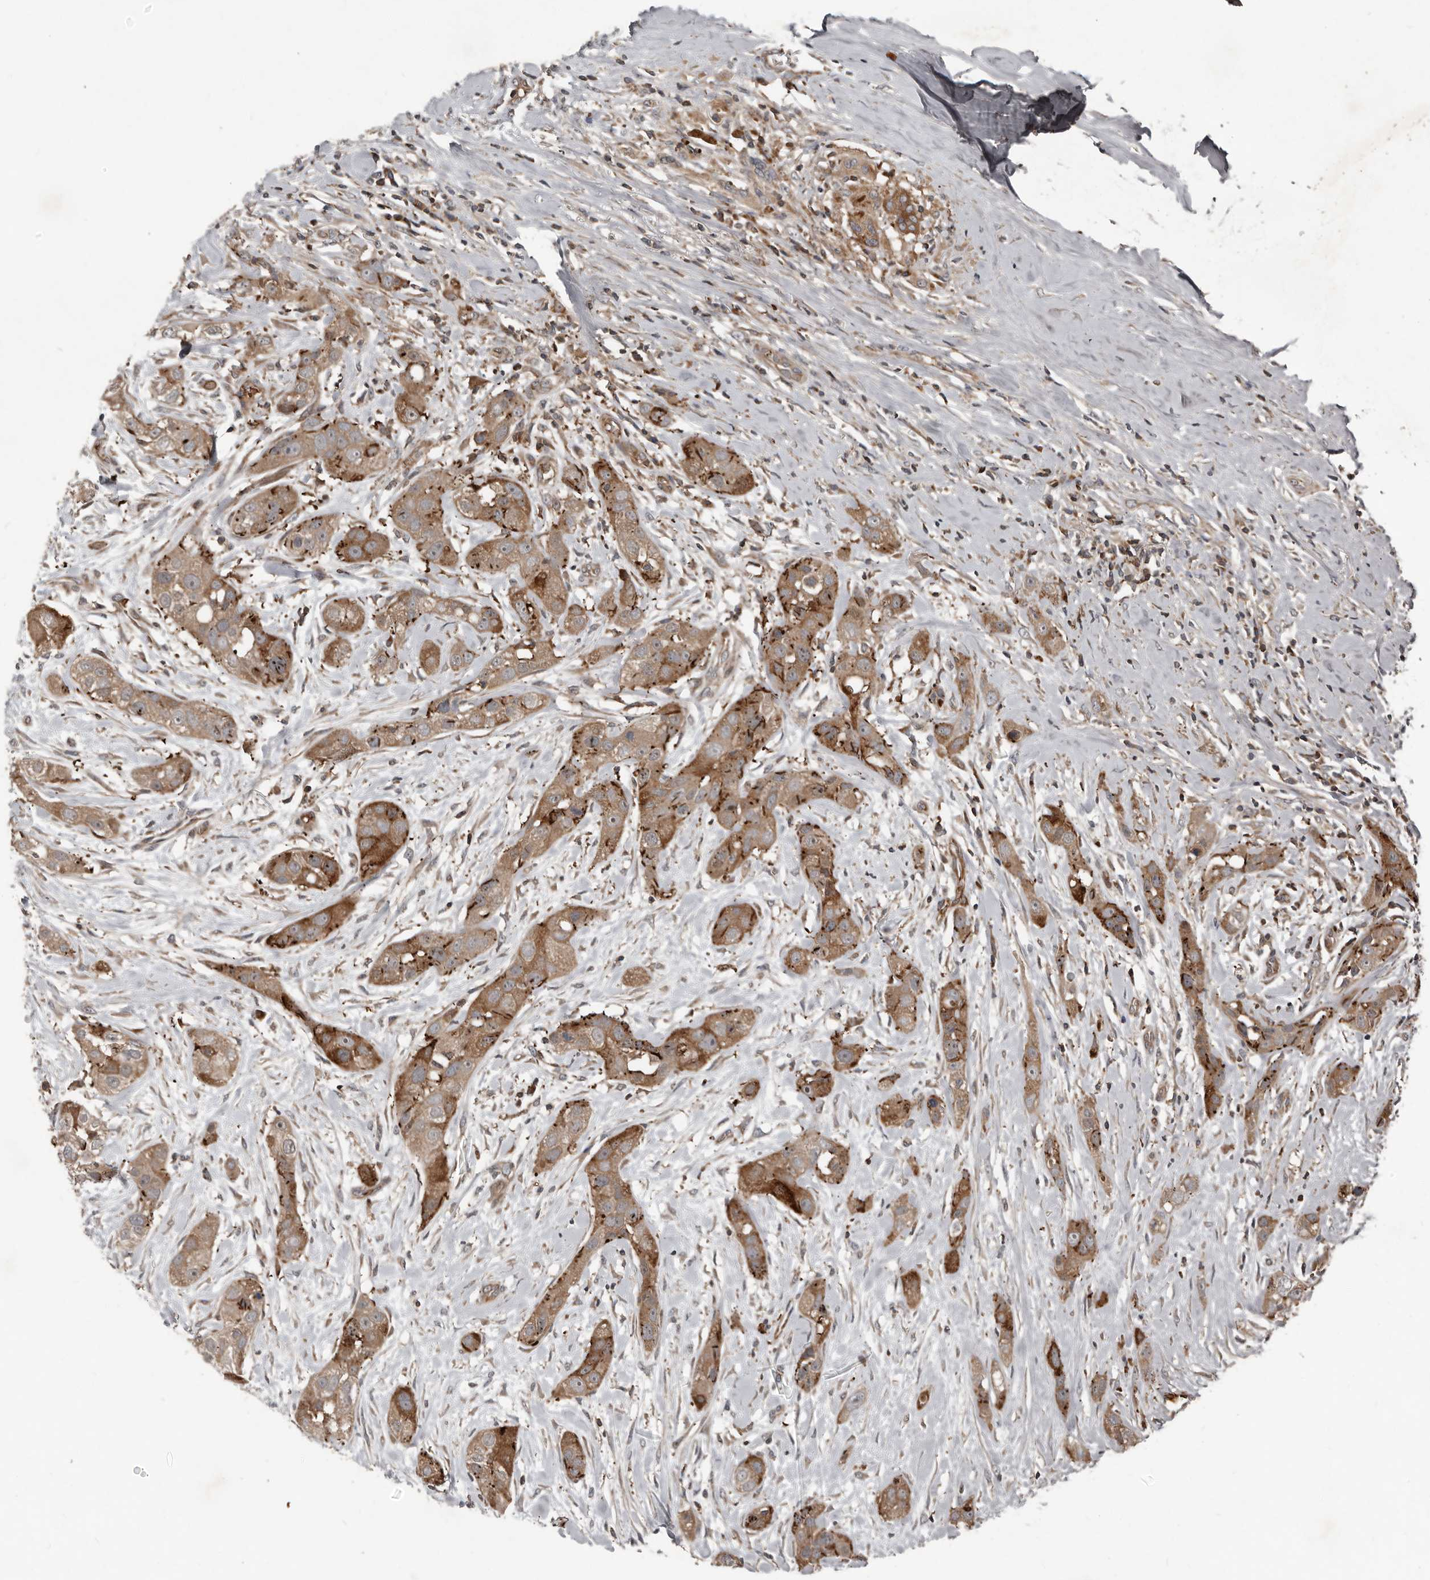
{"staining": {"intensity": "strong", "quantity": ">75%", "location": "cytoplasmic/membranous"}, "tissue": "head and neck cancer", "cell_type": "Tumor cells", "image_type": "cancer", "snomed": [{"axis": "morphology", "description": "Normal tissue, NOS"}, {"axis": "morphology", "description": "Squamous cell carcinoma, NOS"}, {"axis": "topography", "description": "Skeletal muscle"}, {"axis": "topography", "description": "Head-Neck"}], "caption": "About >75% of tumor cells in head and neck cancer exhibit strong cytoplasmic/membranous protein staining as visualized by brown immunohistochemical staining.", "gene": "FBXO31", "patient": {"sex": "male", "age": 51}}